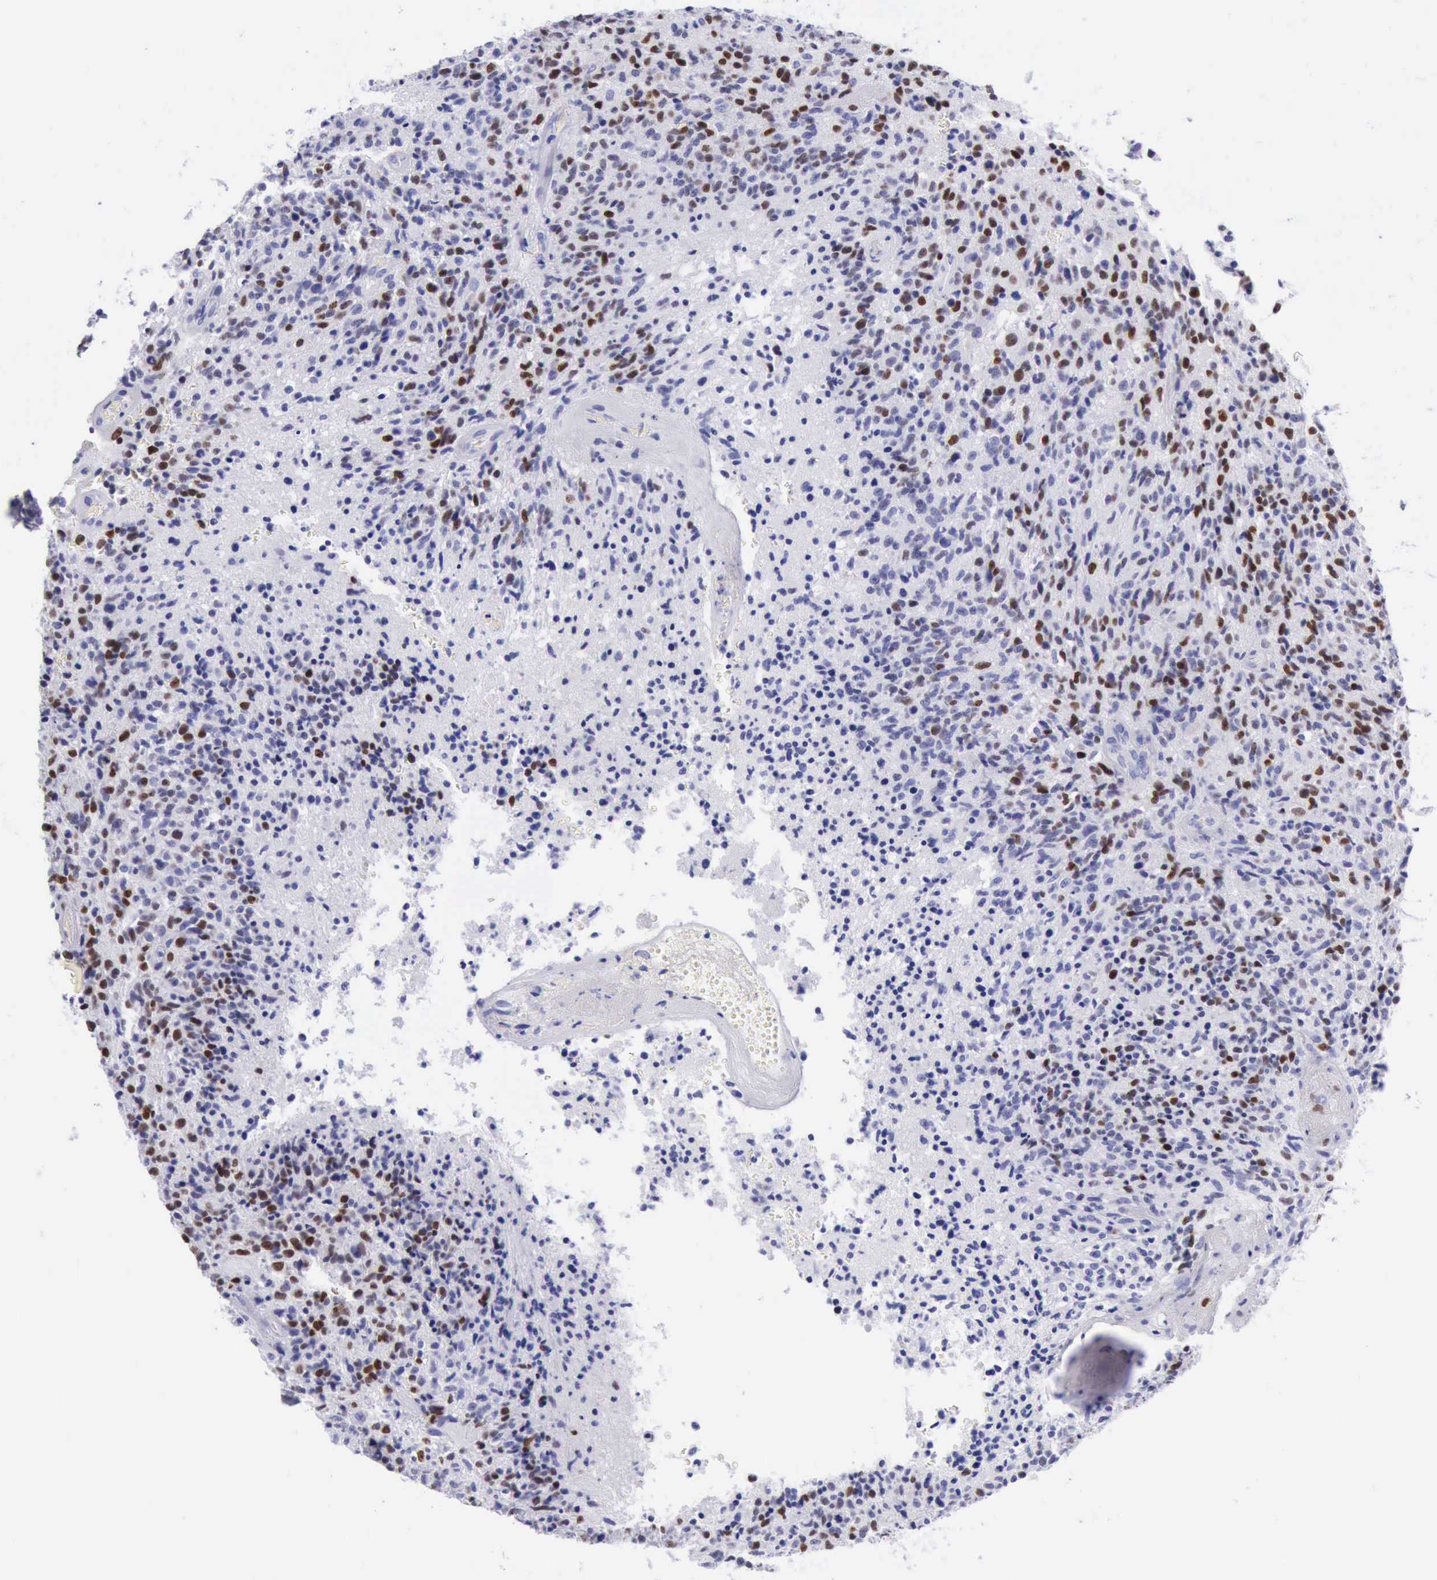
{"staining": {"intensity": "strong", "quantity": "25%-75%", "location": "nuclear"}, "tissue": "glioma", "cell_type": "Tumor cells", "image_type": "cancer", "snomed": [{"axis": "morphology", "description": "Glioma, malignant, High grade"}, {"axis": "topography", "description": "Brain"}], "caption": "The immunohistochemical stain labels strong nuclear expression in tumor cells of glioma tissue.", "gene": "MCM2", "patient": {"sex": "male", "age": 36}}